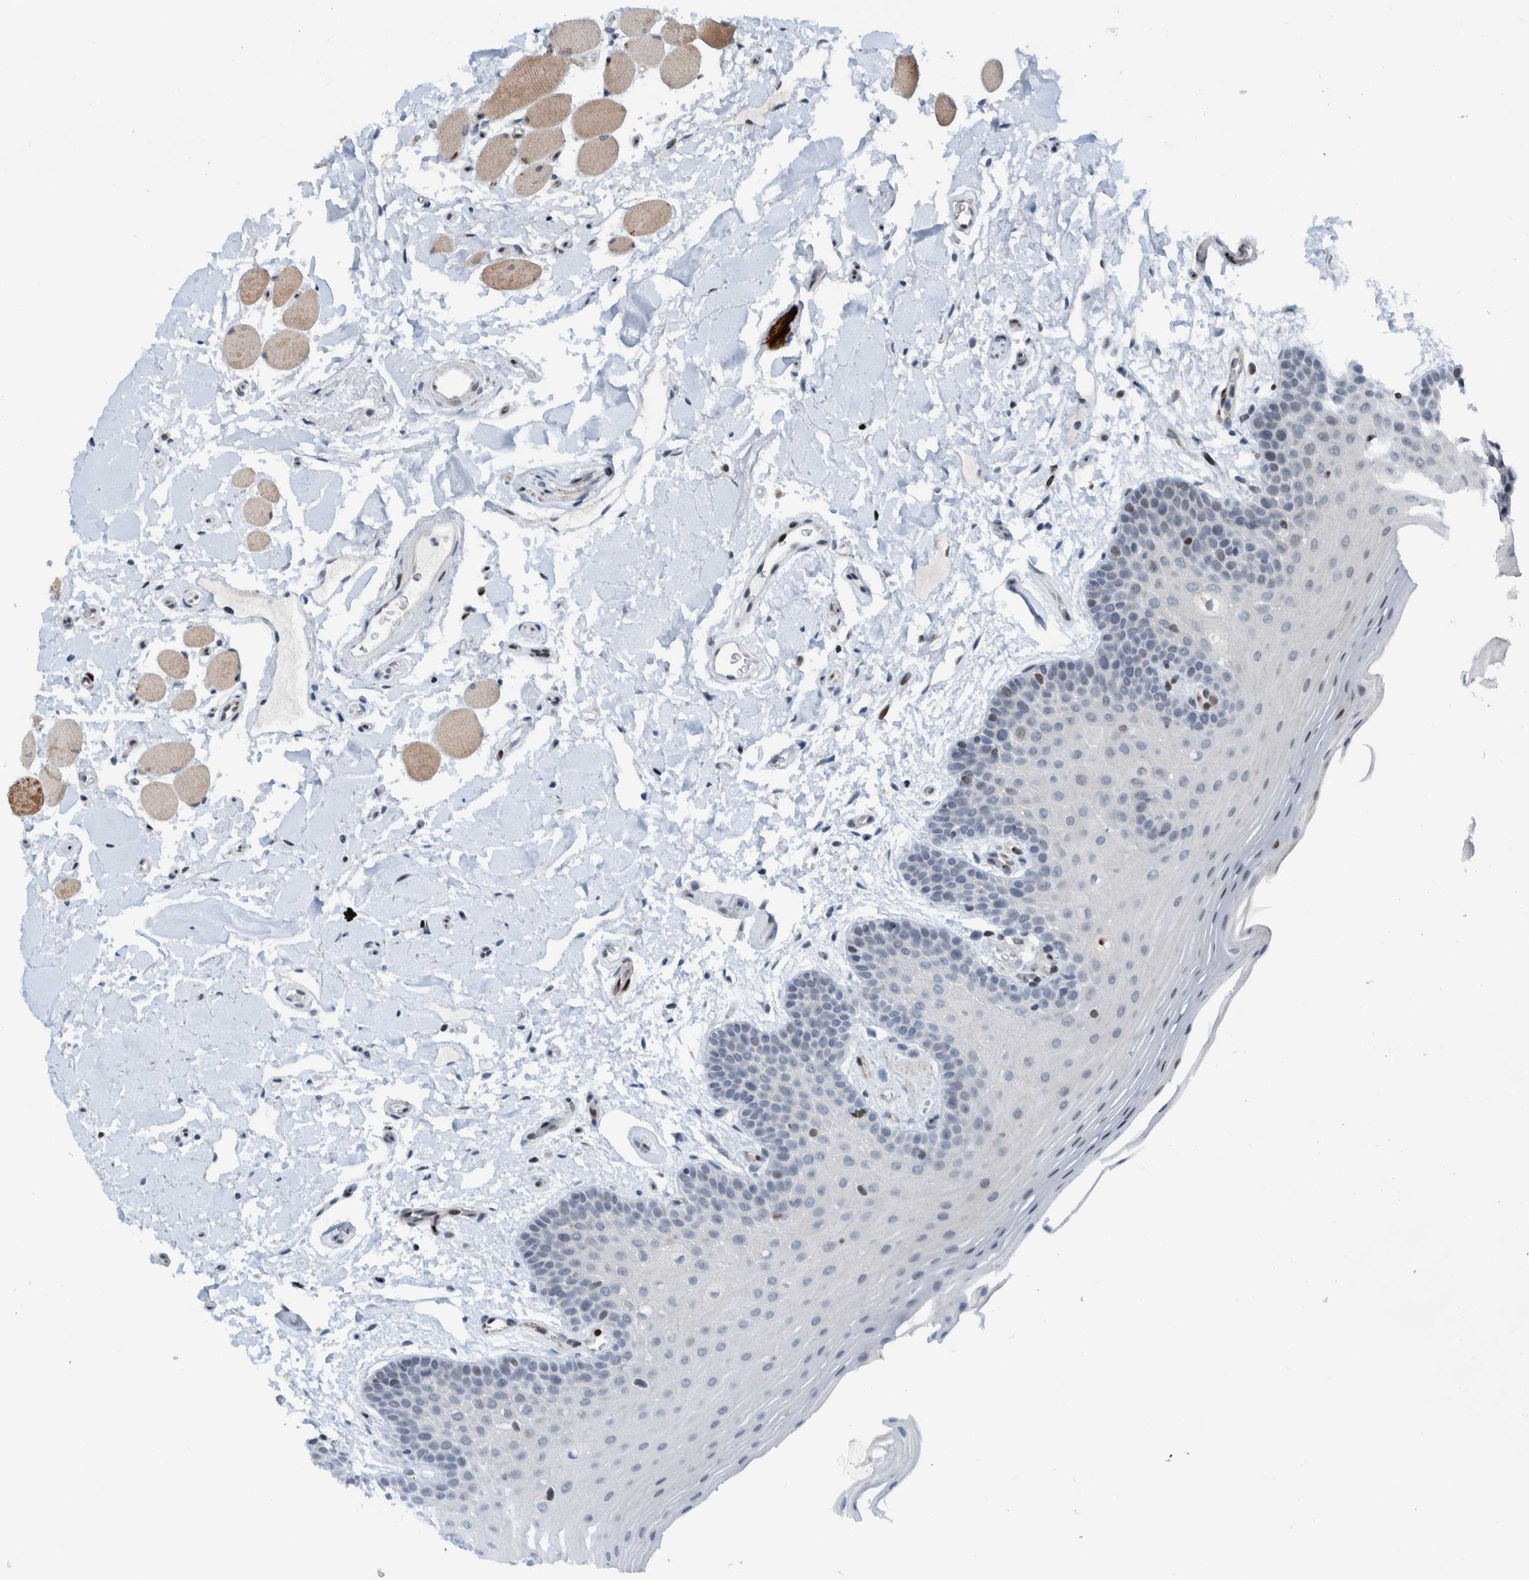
{"staining": {"intensity": "weak", "quantity": "<25%", "location": "nuclear"}, "tissue": "oral mucosa", "cell_type": "Squamous epithelial cells", "image_type": "normal", "snomed": [{"axis": "morphology", "description": "Normal tissue, NOS"}, {"axis": "topography", "description": "Oral tissue"}], "caption": "DAB immunohistochemical staining of unremarkable human oral mucosa exhibits no significant staining in squamous epithelial cells. (Immunohistochemistry, brightfield microscopy, high magnification).", "gene": "ZNF366", "patient": {"sex": "male", "age": 62}}